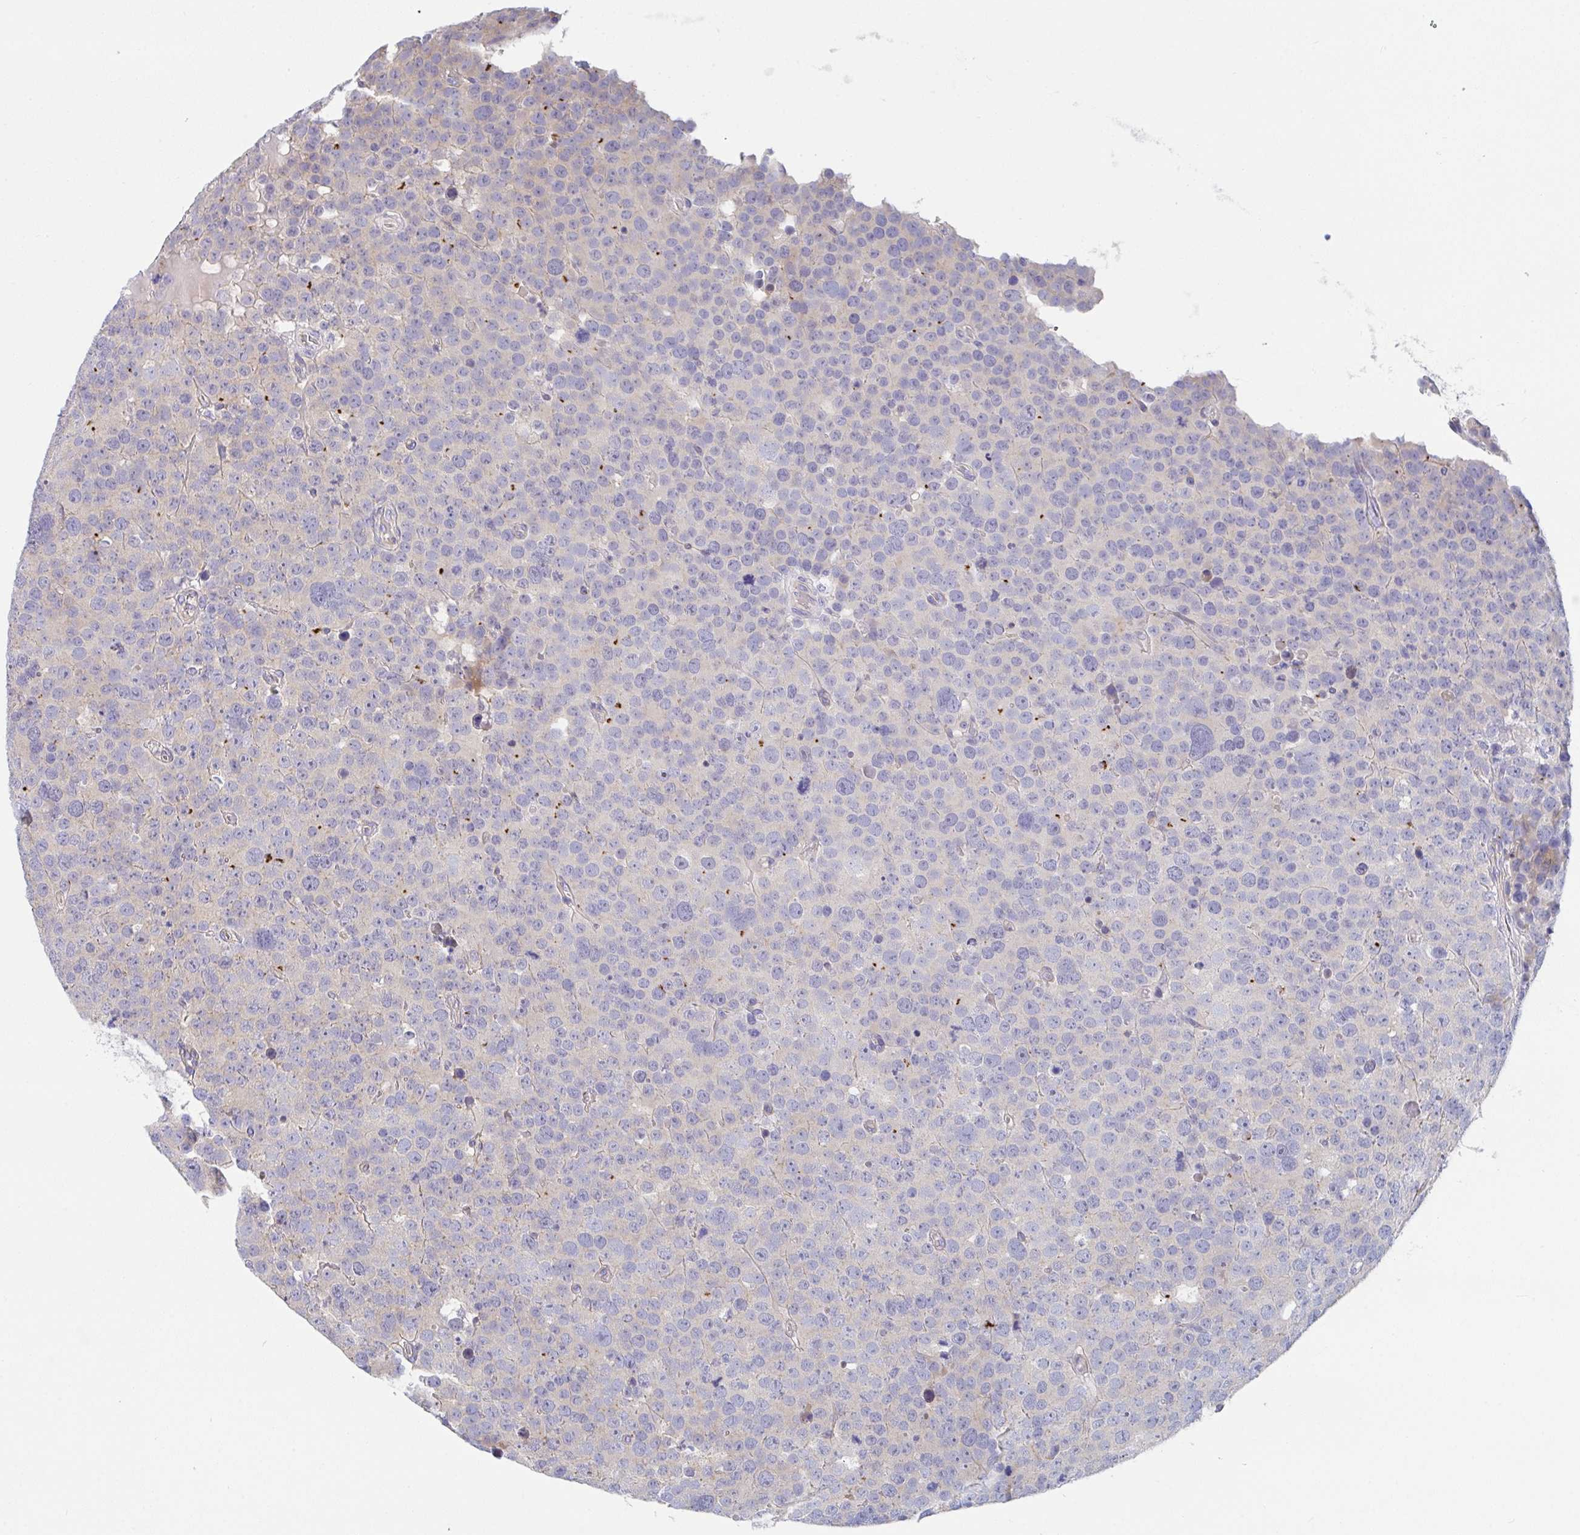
{"staining": {"intensity": "negative", "quantity": "none", "location": "none"}, "tissue": "testis cancer", "cell_type": "Tumor cells", "image_type": "cancer", "snomed": [{"axis": "morphology", "description": "Seminoma, NOS"}, {"axis": "topography", "description": "Testis"}], "caption": "High power microscopy image of an IHC histopathology image of testis cancer, revealing no significant expression in tumor cells.", "gene": "P2RX3", "patient": {"sex": "male", "age": 71}}